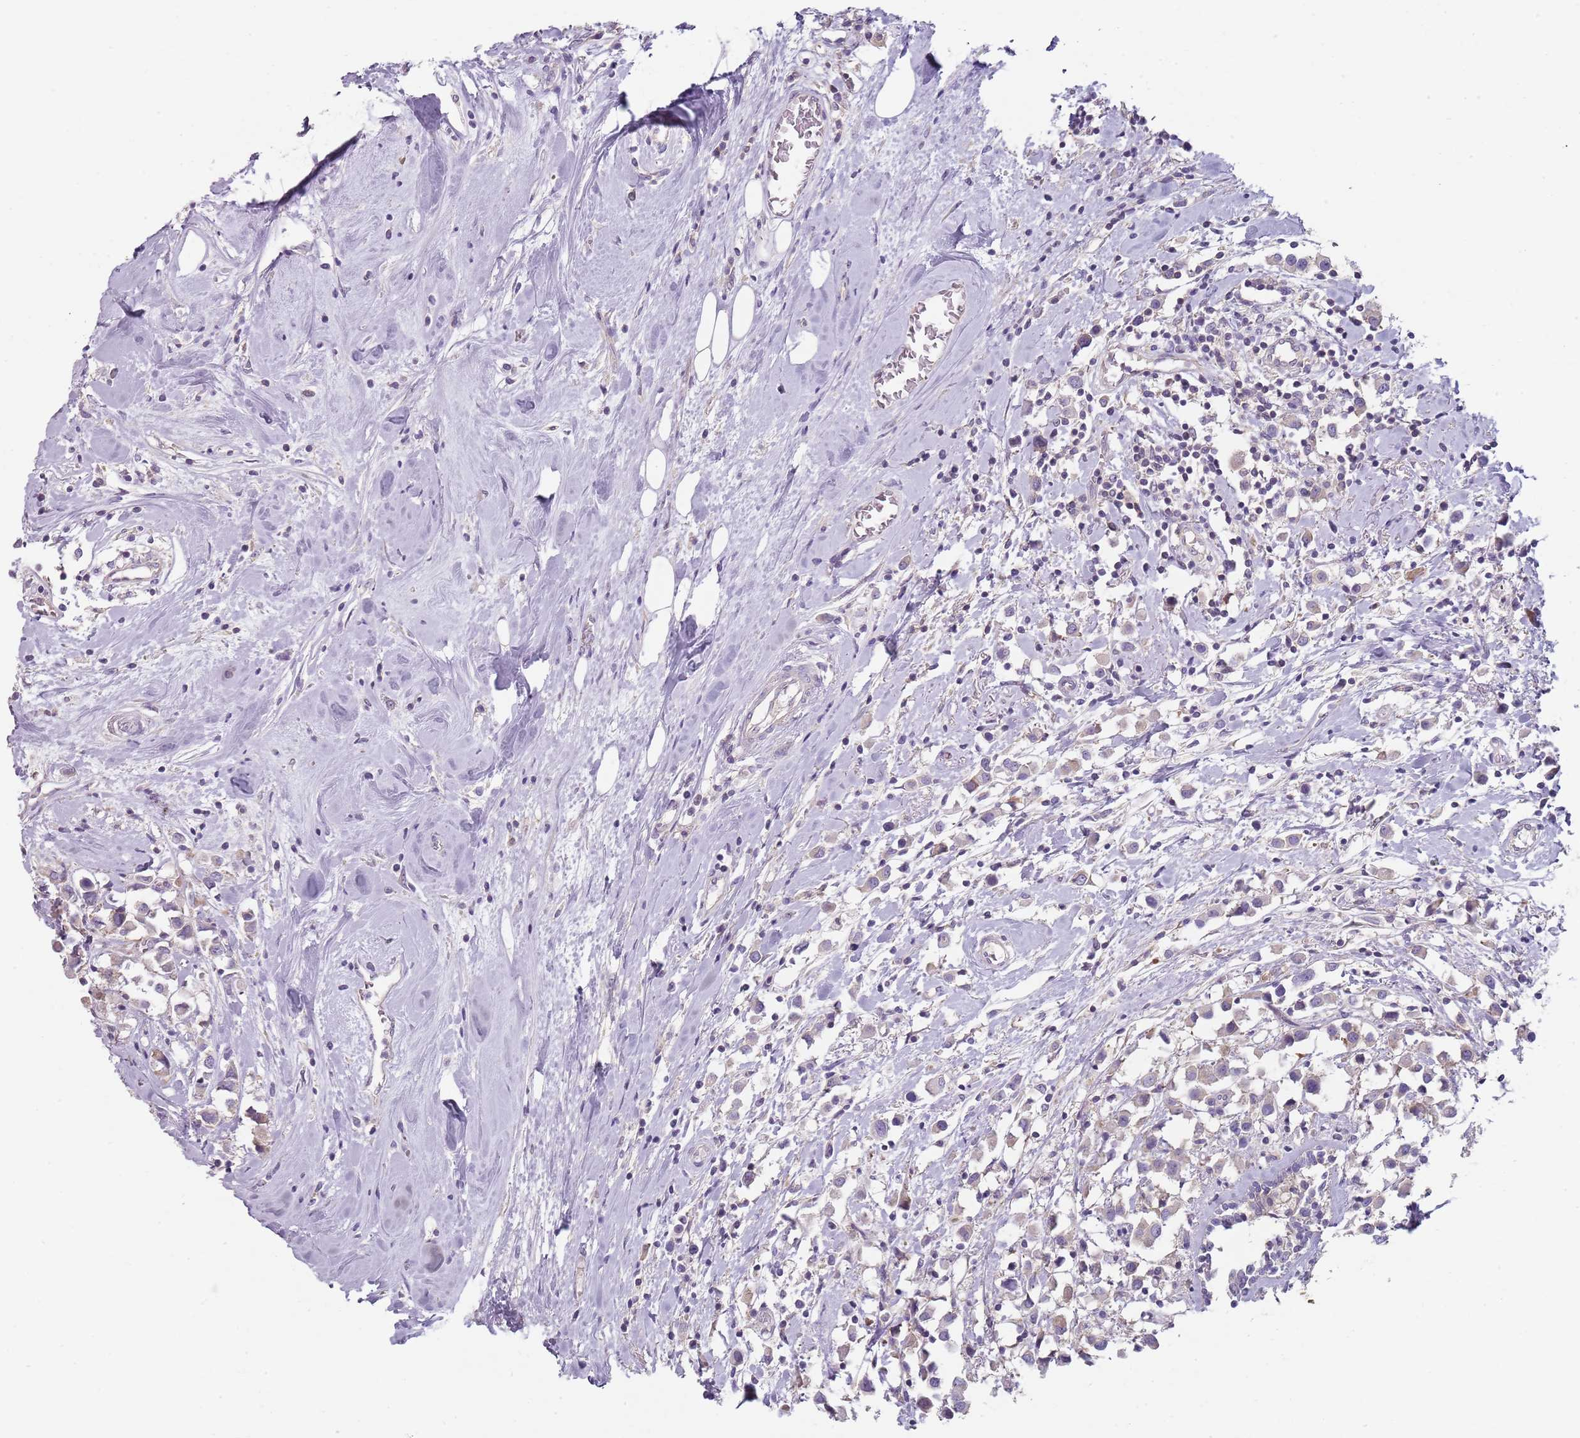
{"staining": {"intensity": "negative", "quantity": "none", "location": "none"}, "tissue": "breast cancer", "cell_type": "Tumor cells", "image_type": "cancer", "snomed": [{"axis": "morphology", "description": "Duct carcinoma"}, {"axis": "topography", "description": "Breast"}], "caption": "Tumor cells show no significant expression in infiltrating ductal carcinoma (breast).", "gene": "SLC26A6", "patient": {"sex": "female", "age": 61}}